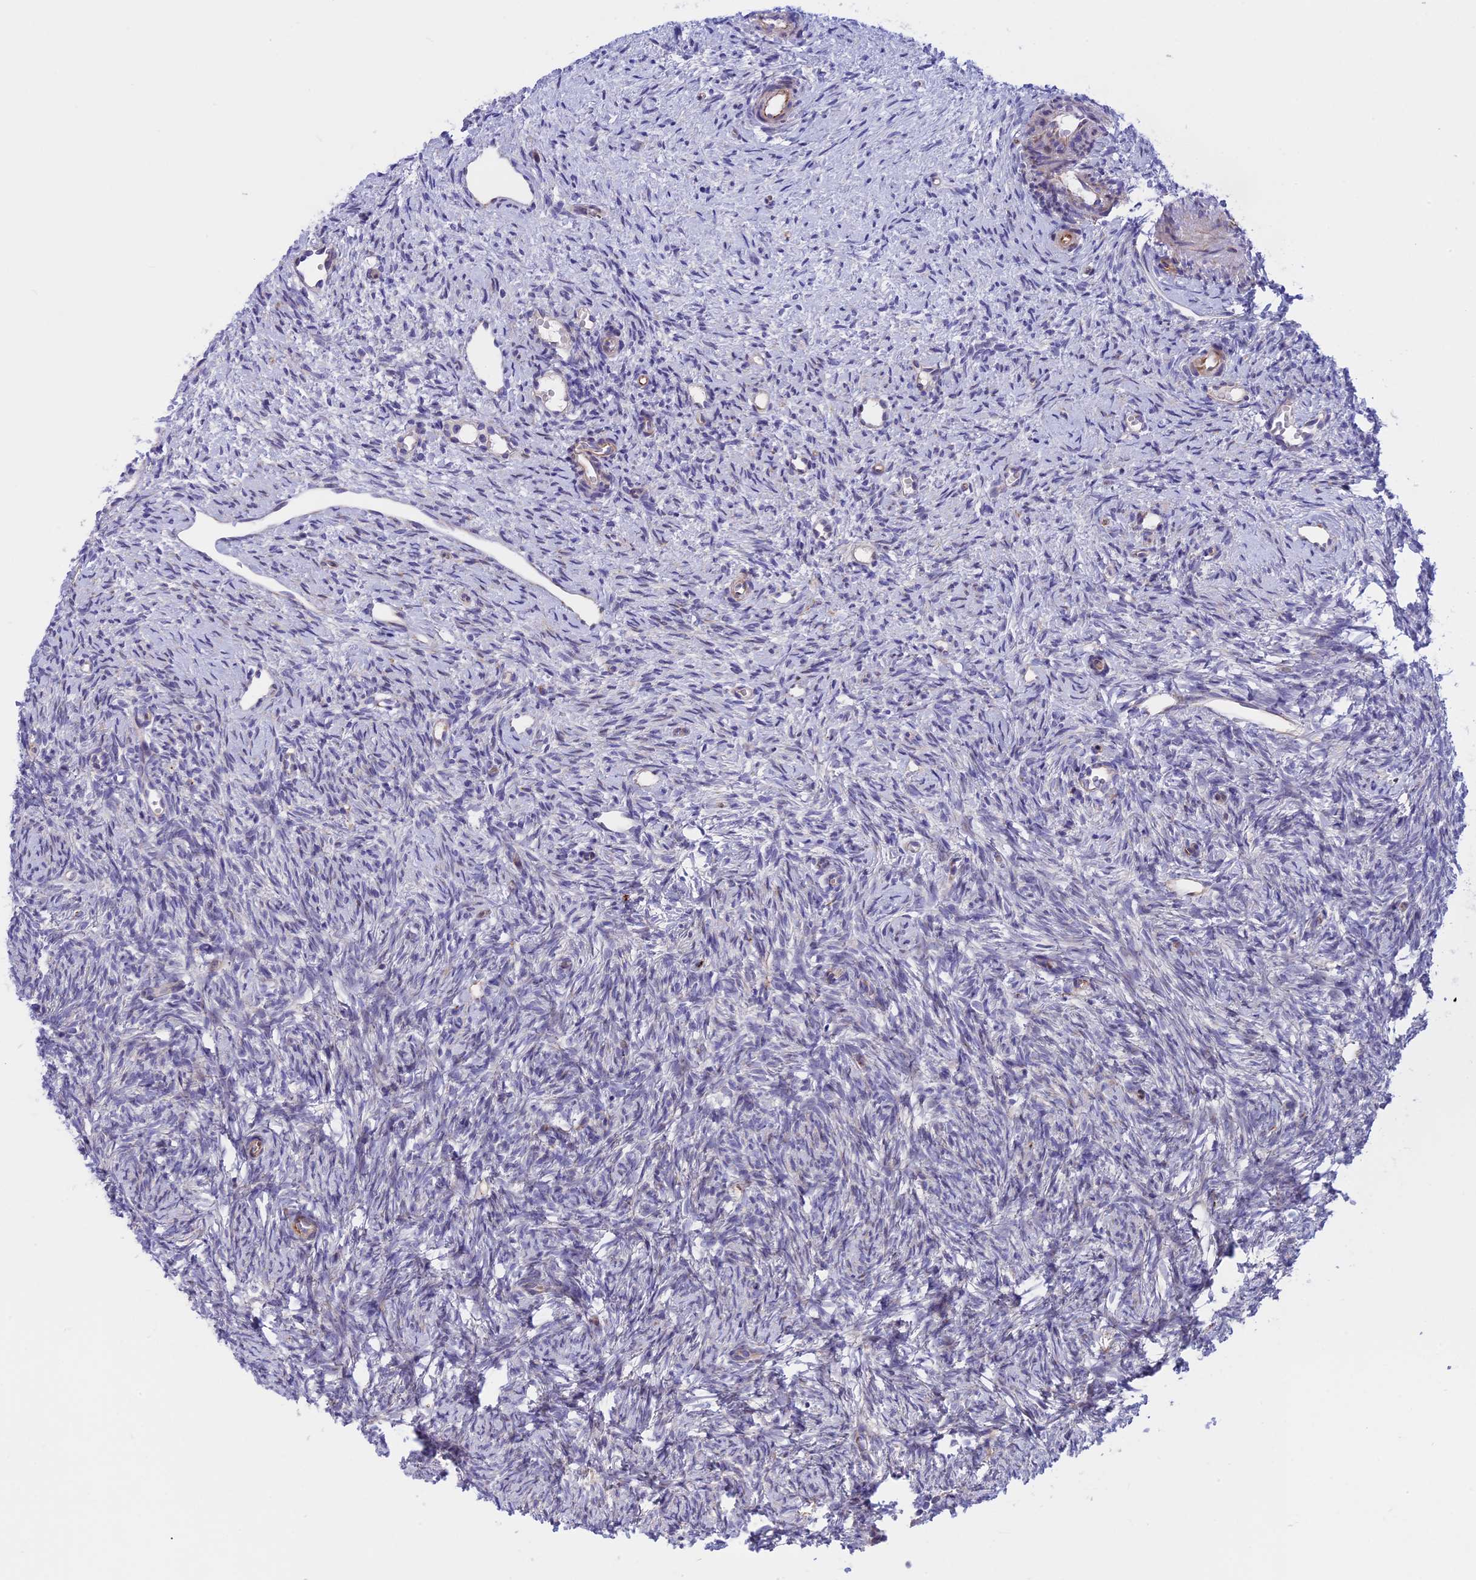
{"staining": {"intensity": "negative", "quantity": "none", "location": "none"}, "tissue": "ovary", "cell_type": "Ovarian stroma cells", "image_type": "normal", "snomed": [{"axis": "morphology", "description": "Normal tissue, NOS"}, {"axis": "topography", "description": "Ovary"}], "caption": "High magnification brightfield microscopy of benign ovary stained with DAB (brown) and counterstained with hematoxylin (blue): ovarian stroma cells show no significant positivity. (Immunohistochemistry (ihc), brightfield microscopy, high magnification).", "gene": "TMEM138", "patient": {"sex": "female", "age": 51}}